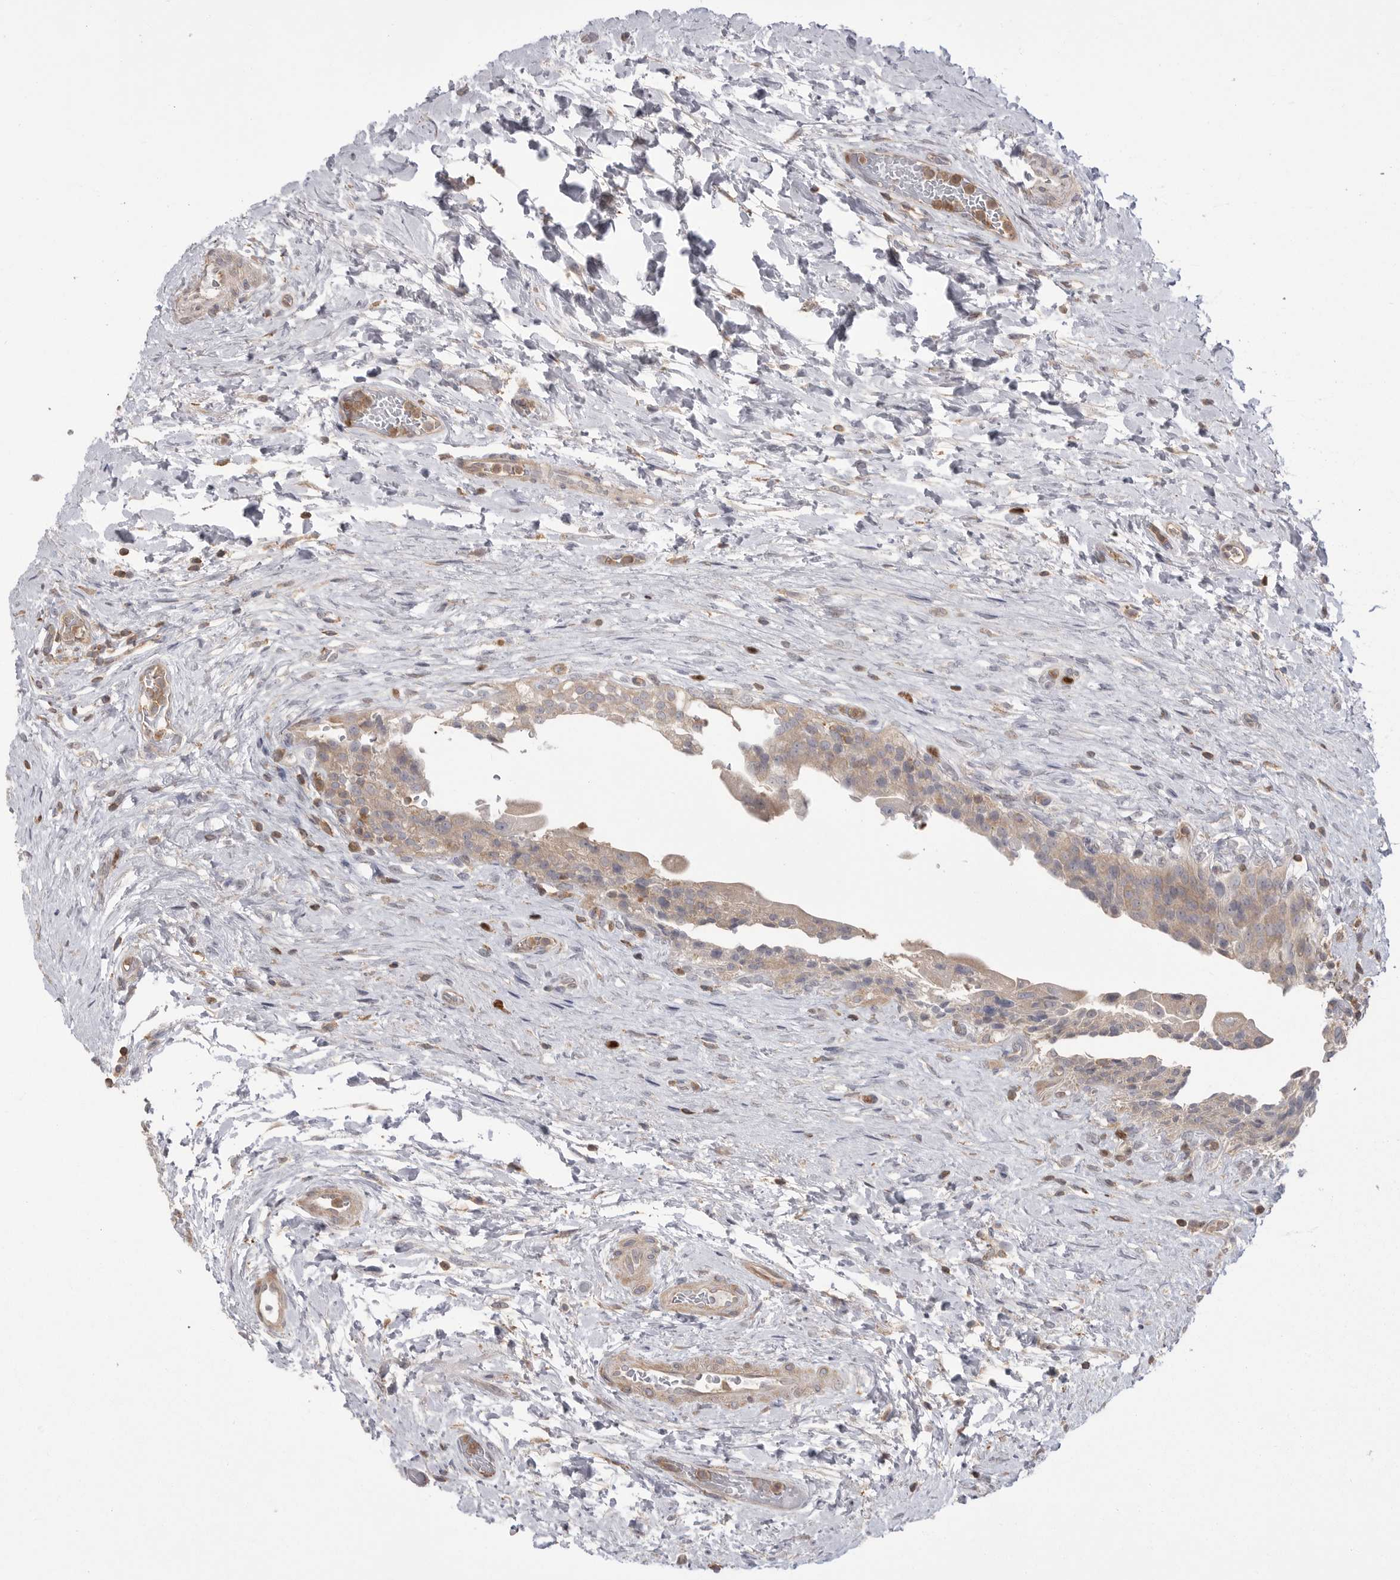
{"staining": {"intensity": "weak", "quantity": "25%-75%", "location": "cytoplasmic/membranous"}, "tissue": "urinary bladder", "cell_type": "Urothelial cells", "image_type": "normal", "snomed": [{"axis": "morphology", "description": "Normal tissue, NOS"}, {"axis": "topography", "description": "Urinary bladder"}], "caption": "Approximately 25%-75% of urothelial cells in unremarkable urinary bladder show weak cytoplasmic/membranous protein staining as visualized by brown immunohistochemical staining.", "gene": "TOP2A", "patient": {"sex": "male", "age": 74}}